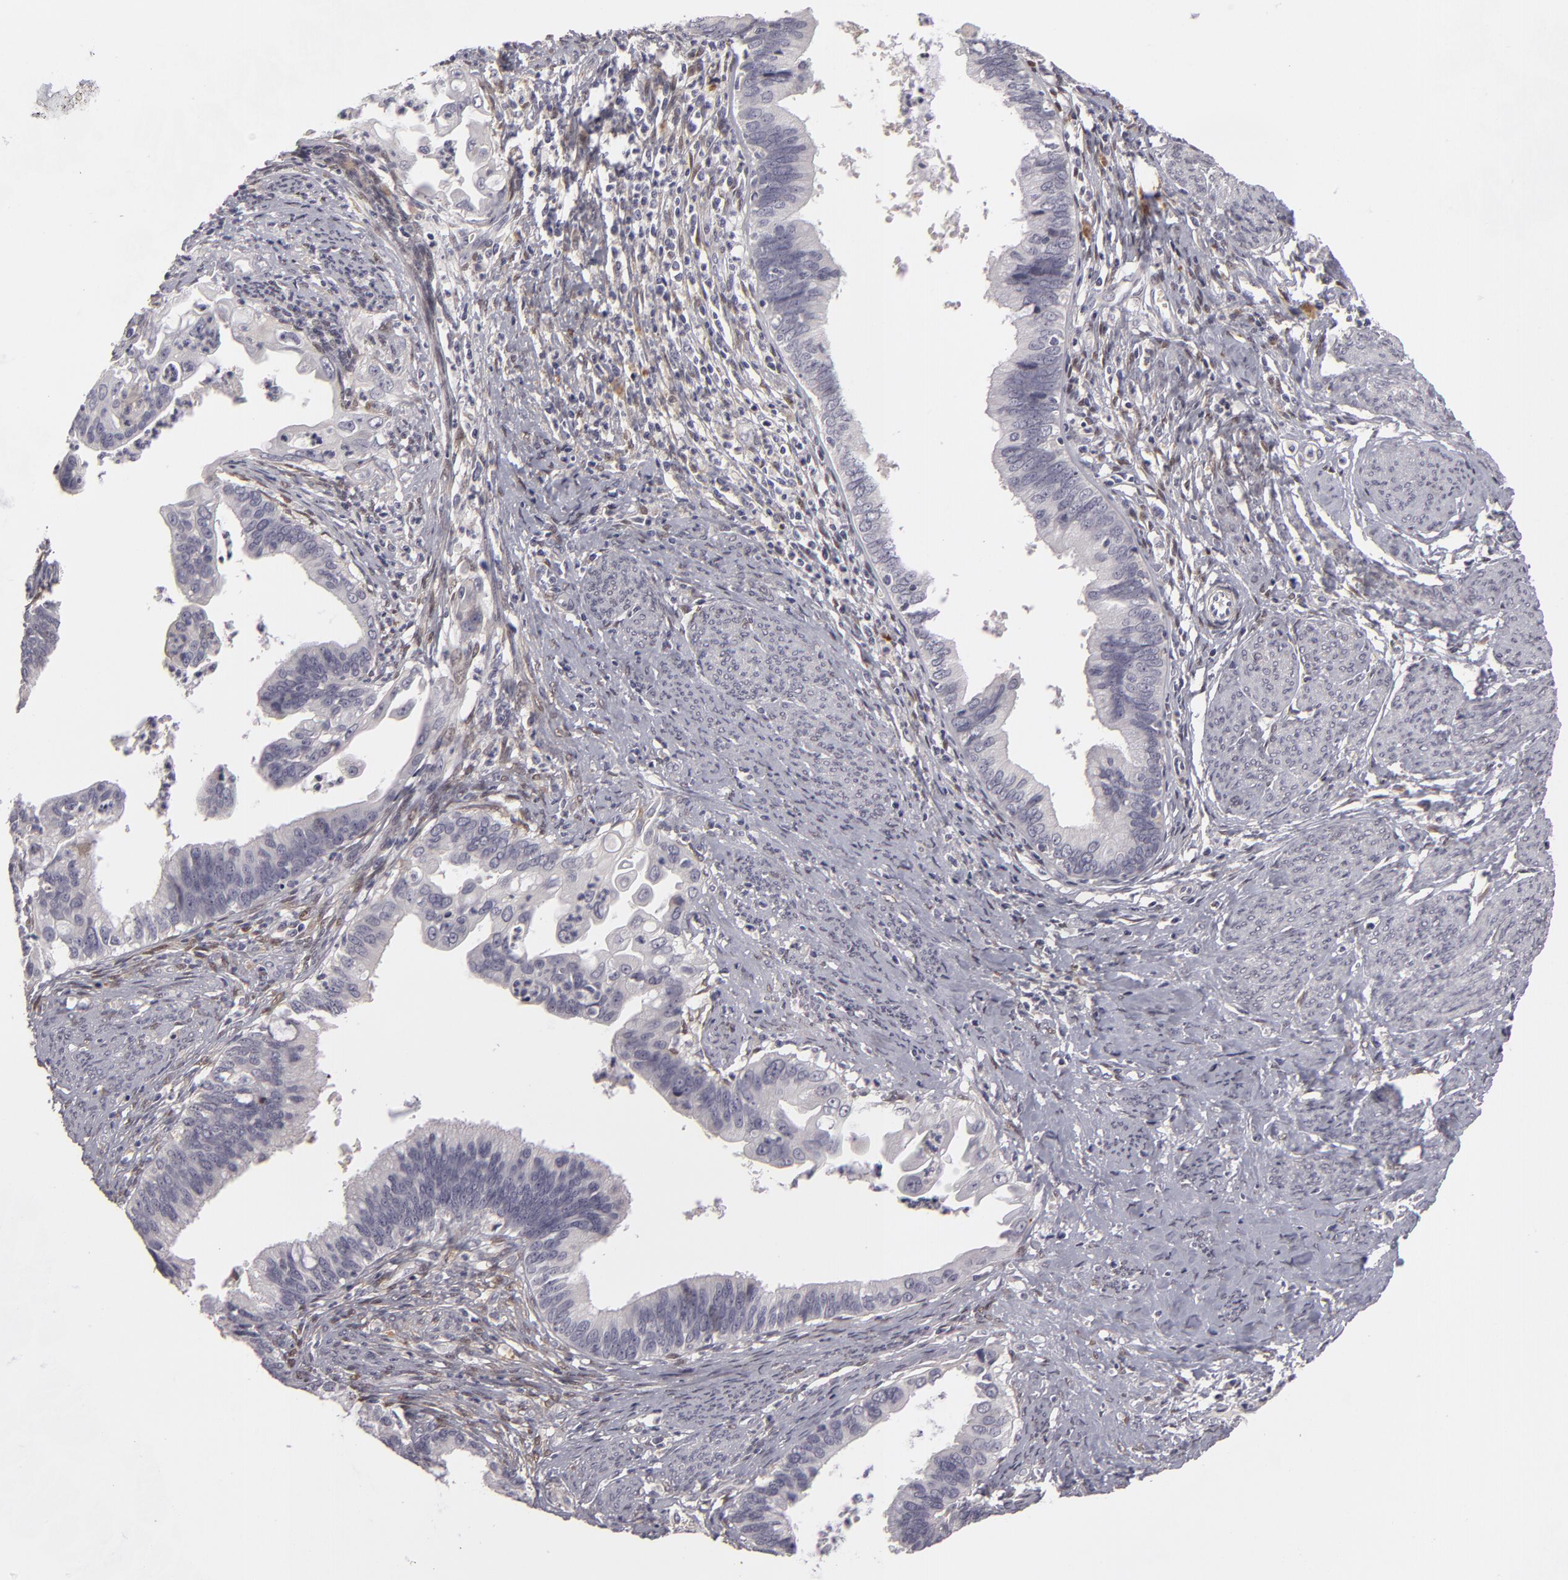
{"staining": {"intensity": "negative", "quantity": "none", "location": "none"}, "tissue": "cervical cancer", "cell_type": "Tumor cells", "image_type": "cancer", "snomed": [{"axis": "morphology", "description": "Adenocarcinoma, NOS"}, {"axis": "topography", "description": "Cervix"}], "caption": "This photomicrograph is of cervical cancer stained with IHC to label a protein in brown with the nuclei are counter-stained blue. There is no expression in tumor cells.", "gene": "EFS", "patient": {"sex": "female", "age": 47}}